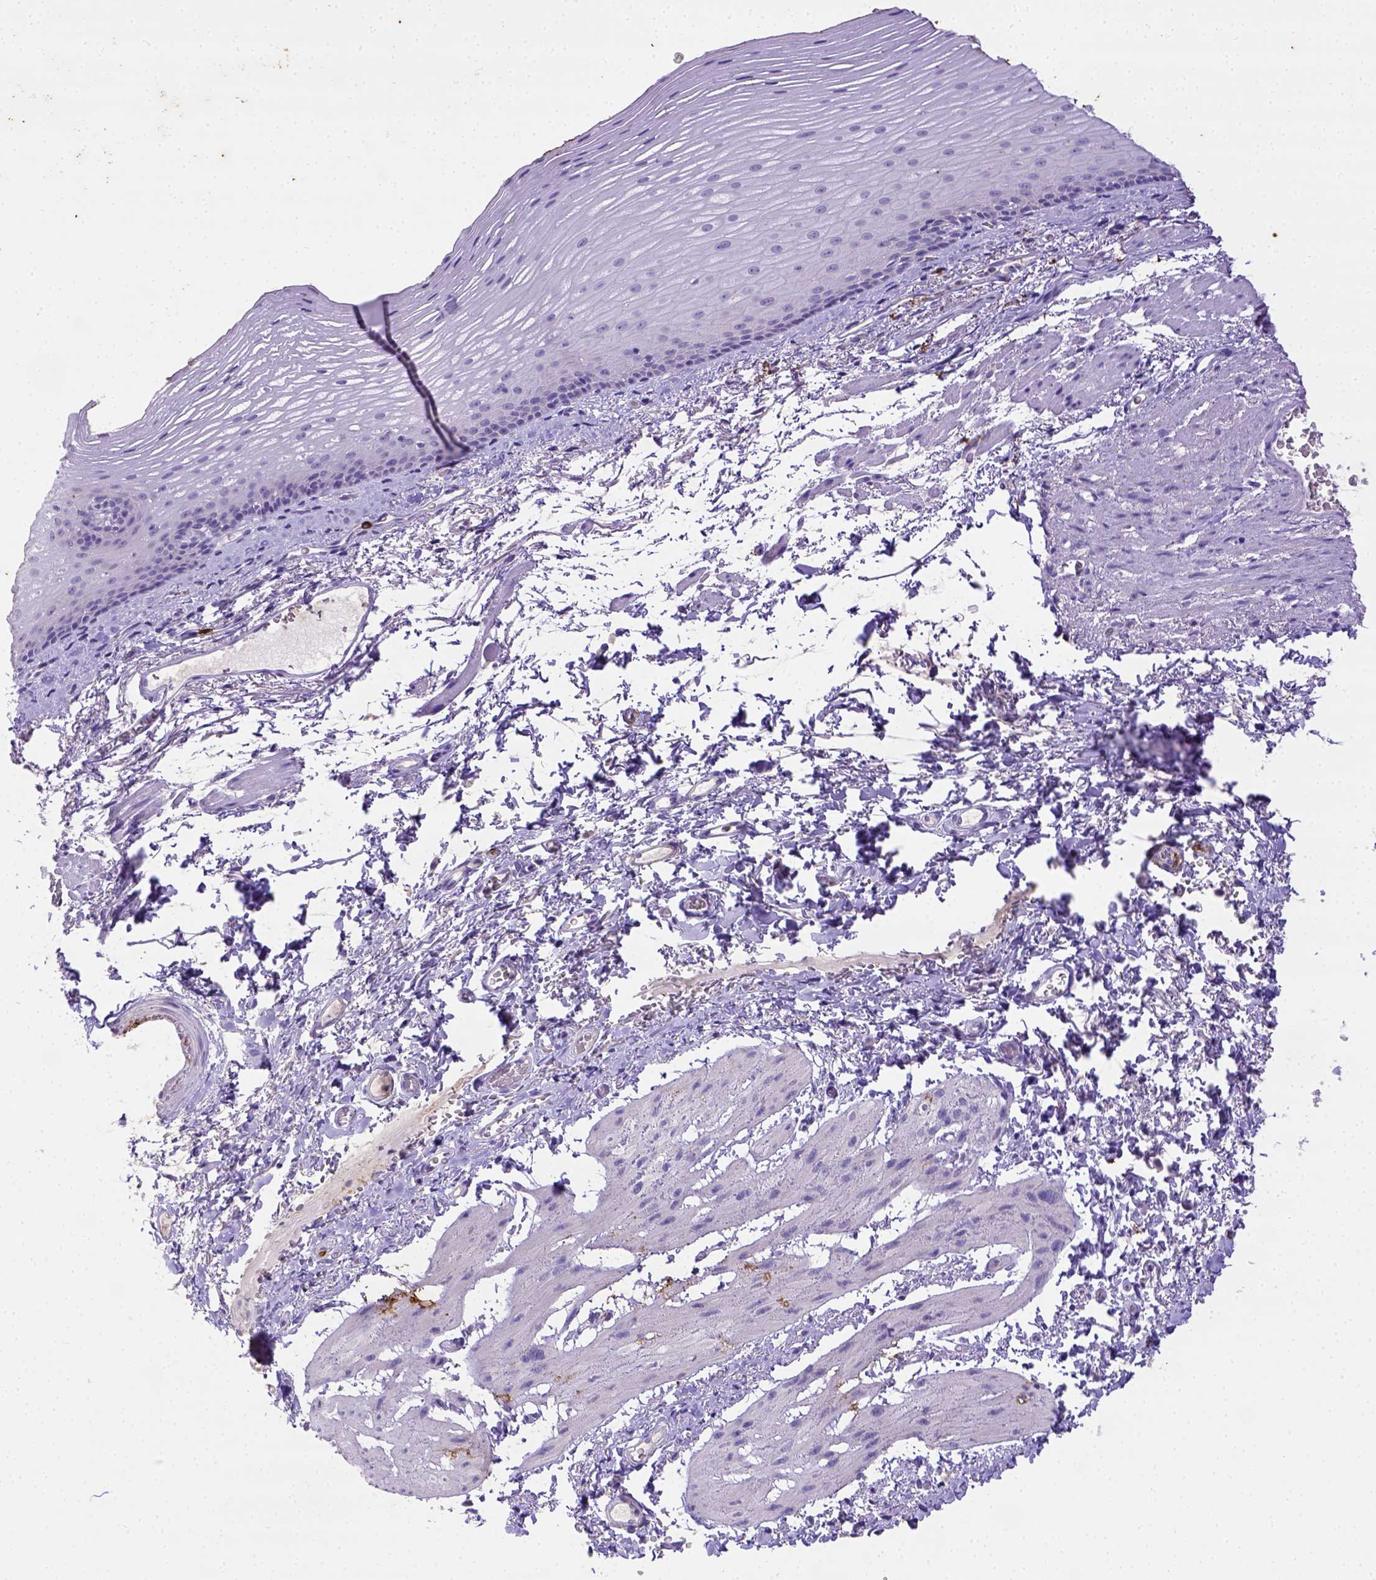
{"staining": {"intensity": "negative", "quantity": "none", "location": "none"}, "tissue": "esophagus", "cell_type": "Squamous epithelial cells", "image_type": "normal", "snomed": [{"axis": "morphology", "description": "Normal tissue, NOS"}, {"axis": "topography", "description": "Esophagus"}], "caption": "DAB immunohistochemical staining of unremarkable esophagus shows no significant expression in squamous epithelial cells.", "gene": "B3GAT1", "patient": {"sex": "male", "age": 76}}